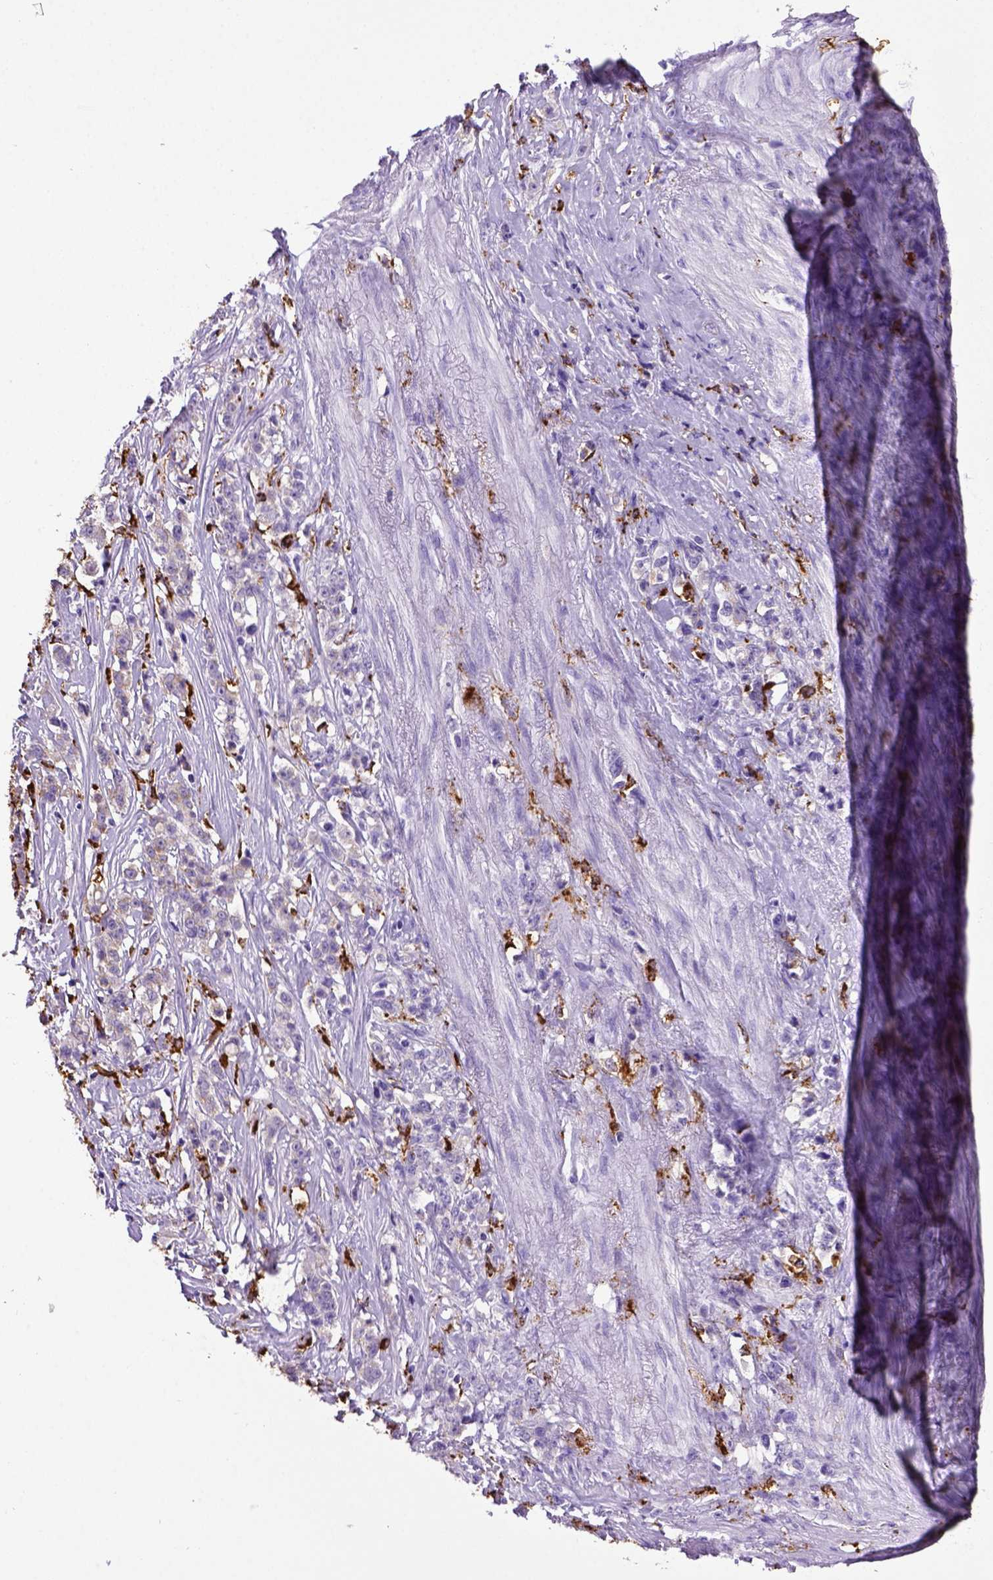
{"staining": {"intensity": "negative", "quantity": "none", "location": "none"}, "tissue": "stomach cancer", "cell_type": "Tumor cells", "image_type": "cancer", "snomed": [{"axis": "morphology", "description": "Adenocarcinoma, NOS"}, {"axis": "topography", "description": "Stomach, lower"}], "caption": "An image of stomach cancer (adenocarcinoma) stained for a protein demonstrates no brown staining in tumor cells. The staining was performed using DAB to visualize the protein expression in brown, while the nuclei were stained in blue with hematoxylin (Magnification: 20x).", "gene": "CD68", "patient": {"sex": "male", "age": 88}}